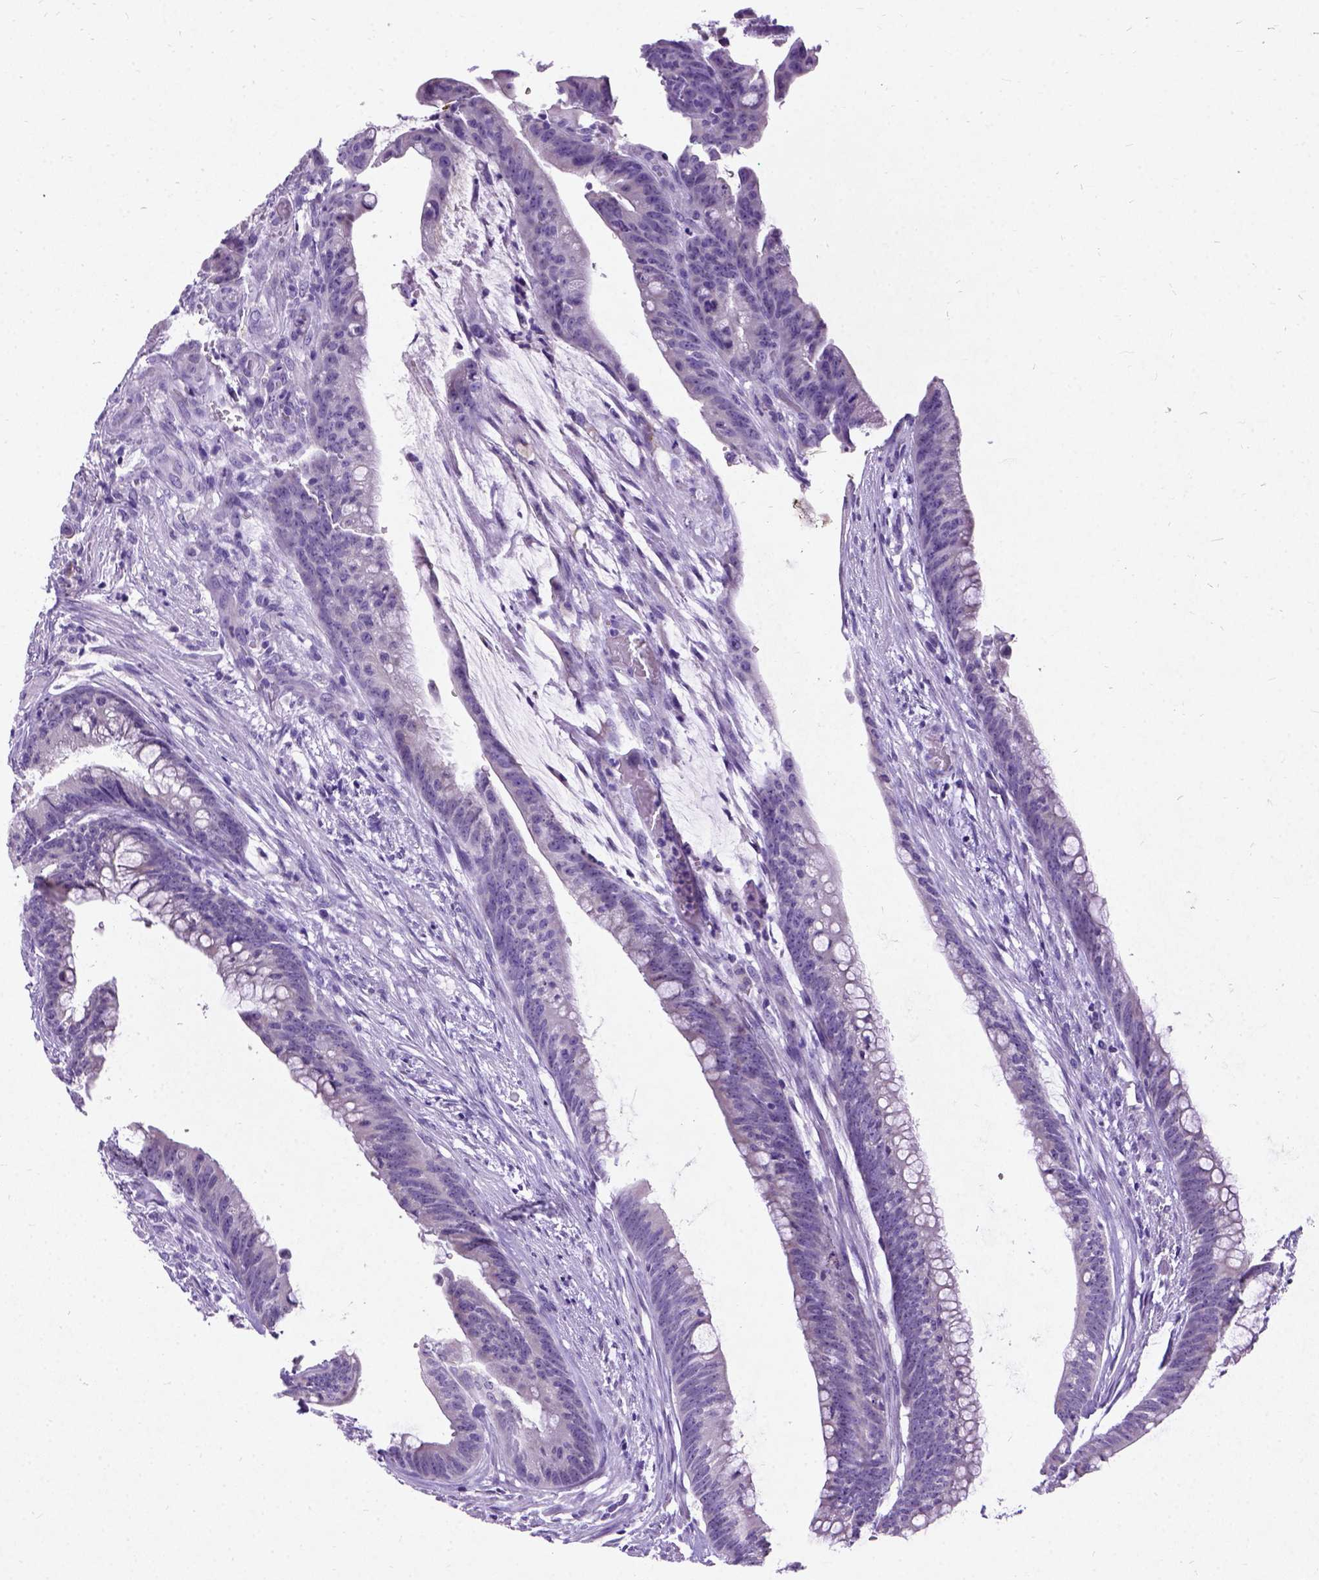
{"staining": {"intensity": "weak", "quantity": "<25%", "location": "cytoplasmic/membranous"}, "tissue": "colorectal cancer", "cell_type": "Tumor cells", "image_type": "cancer", "snomed": [{"axis": "morphology", "description": "Adenocarcinoma, NOS"}, {"axis": "topography", "description": "Colon"}], "caption": "IHC histopathology image of neoplastic tissue: colorectal adenocarcinoma stained with DAB (3,3'-diaminobenzidine) demonstrates no significant protein positivity in tumor cells. The staining was performed using DAB to visualize the protein expression in brown, while the nuclei were stained in blue with hematoxylin (Magnification: 20x).", "gene": "NEUROD4", "patient": {"sex": "male", "age": 62}}